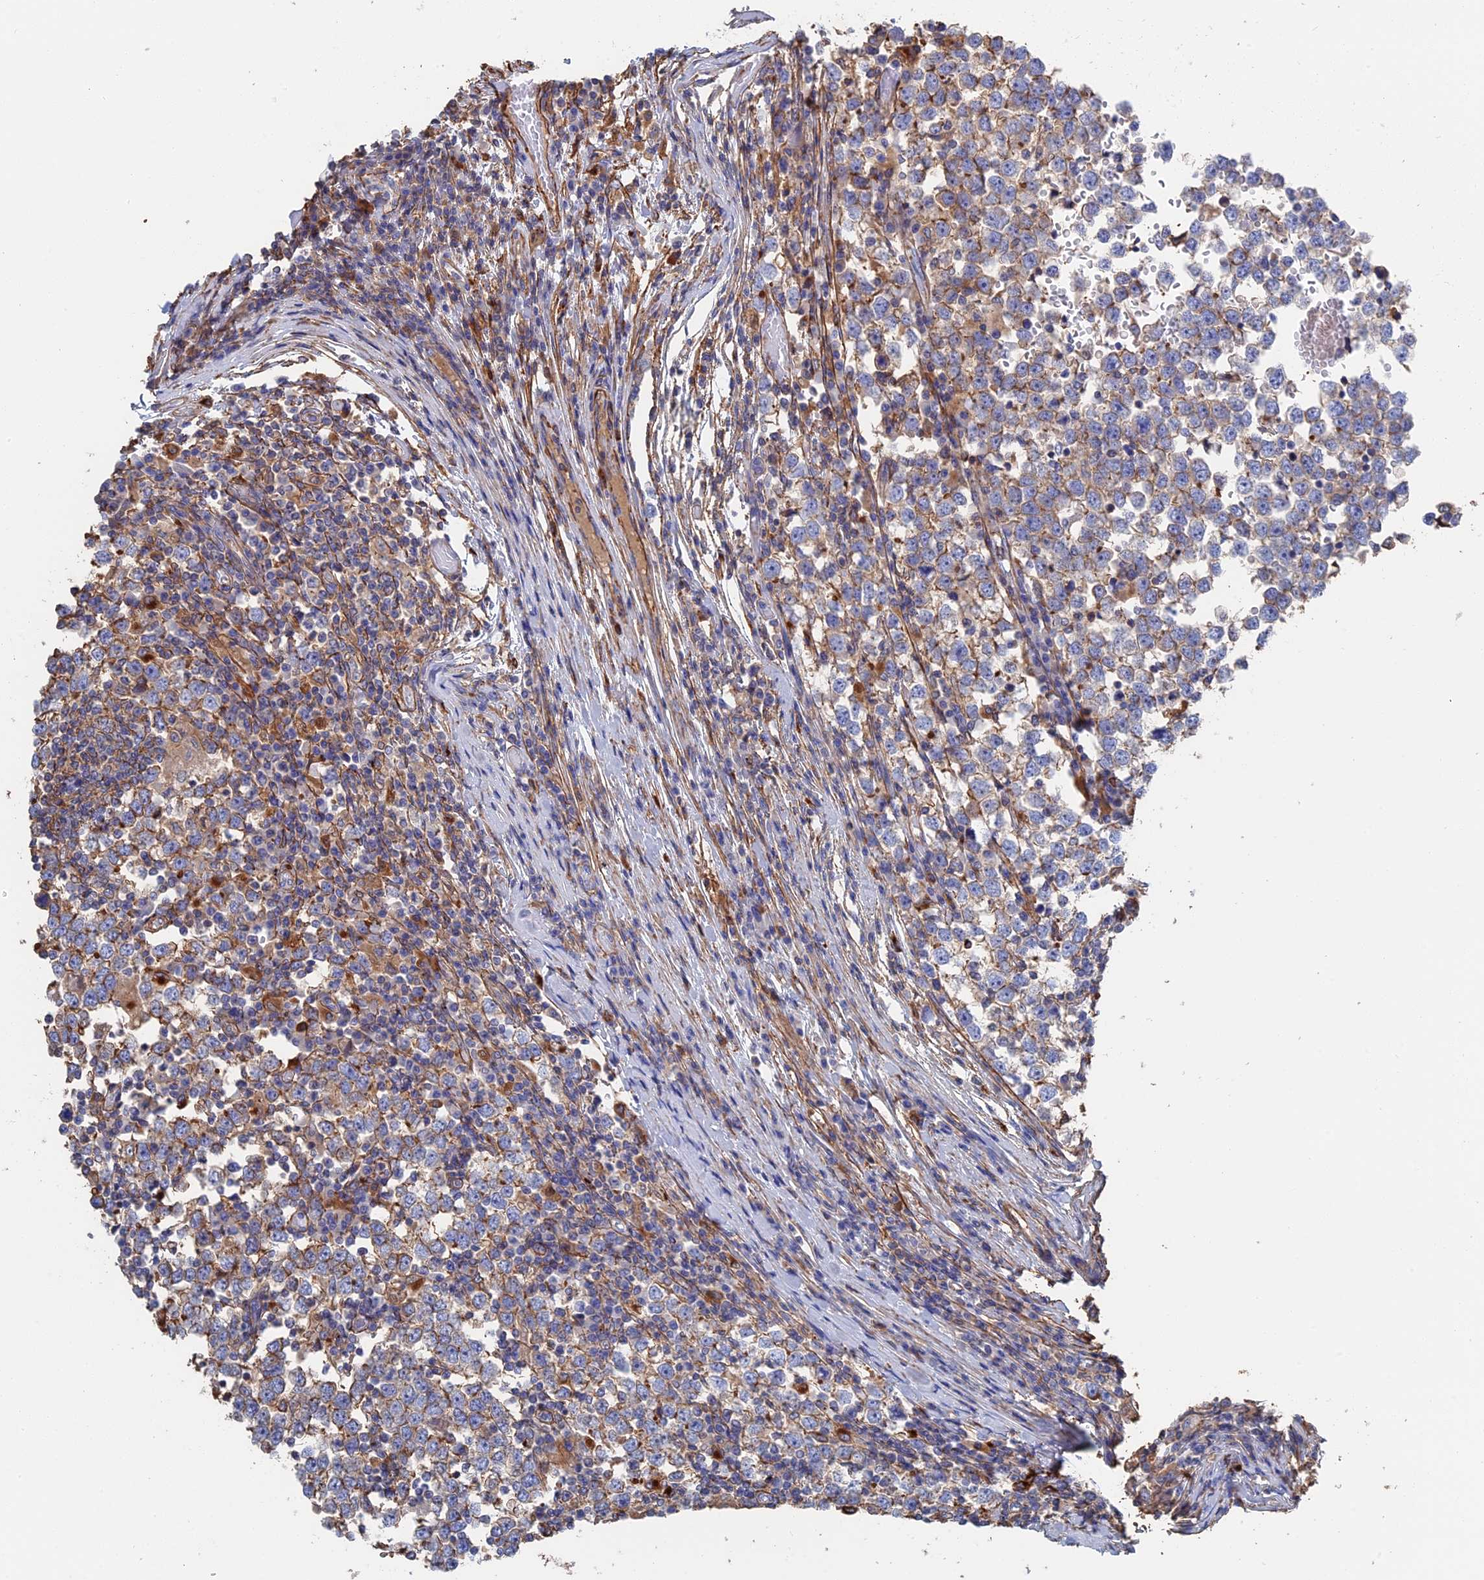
{"staining": {"intensity": "weak", "quantity": ">75%", "location": "cytoplasmic/membranous"}, "tissue": "testis cancer", "cell_type": "Tumor cells", "image_type": "cancer", "snomed": [{"axis": "morphology", "description": "Seminoma, NOS"}, {"axis": "topography", "description": "Testis"}], "caption": "Seminoma (testis) stained for a protein (brown) demonstrates weak cytoplasmic/membranous positive staining in approximately >75% of tumor cells.", "gene": "STRA6", "patient": {"sex": "male", "age": 65}}